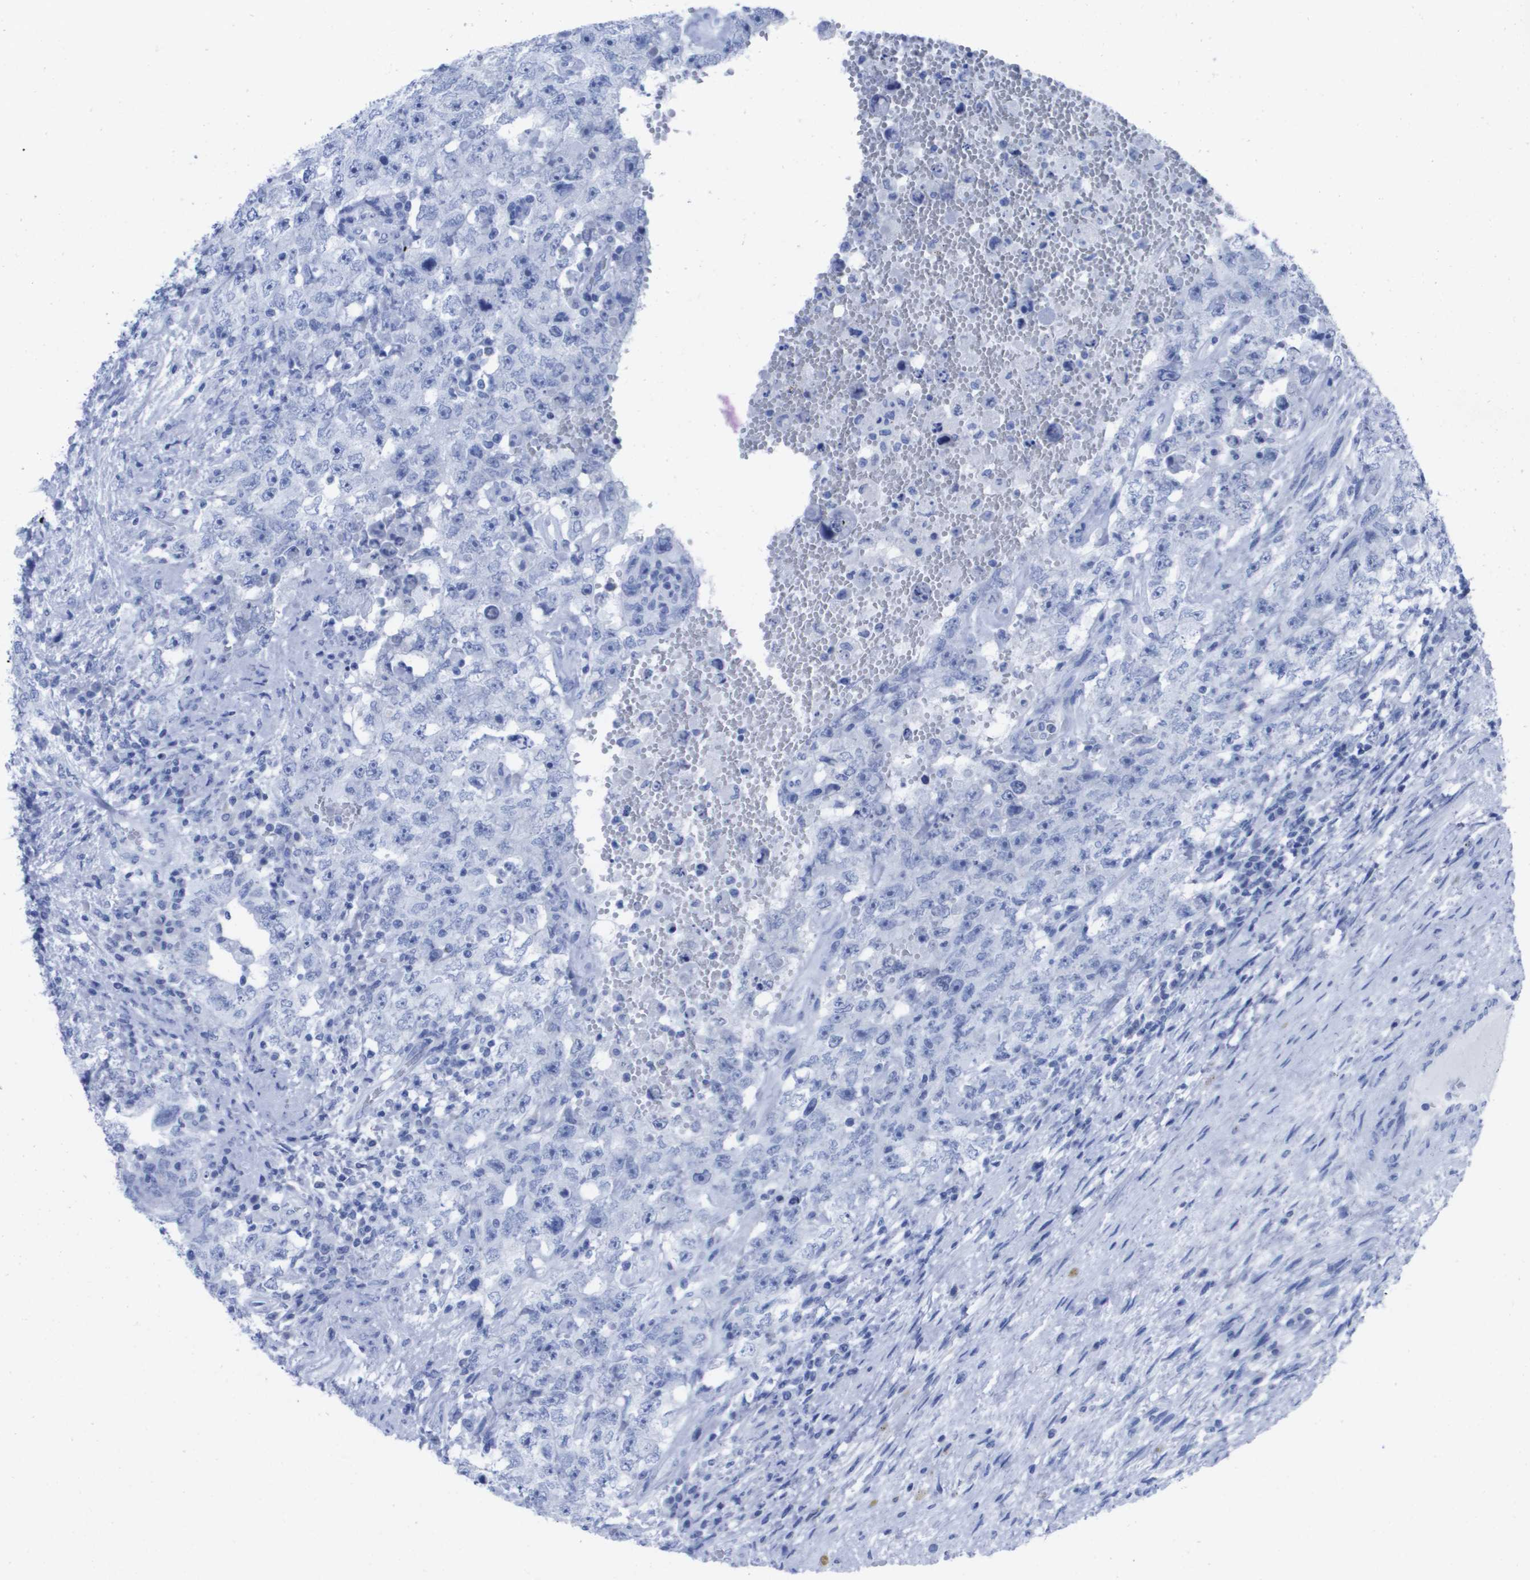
{"staining": {"intensity": "negative", "quantity": "none", "location": "none"}, "tissue": "testis cancer", "cell_type": "Tumor cells", "image_type": "cancer", "snomed": [{"axis": "morphology", "description": "Carcinoma, Embryonal, NOS"}, {"axis": "topography", "description": "Testis"}], "caption": "DAB (3,3'-diaminobenzidine) immunohistochemical staining of testis embryonal carcinoma demonstrates no significant positivity in tumor cells.", "gene": "KCNA3", "patient": {"sex": "male", "age": 26}}